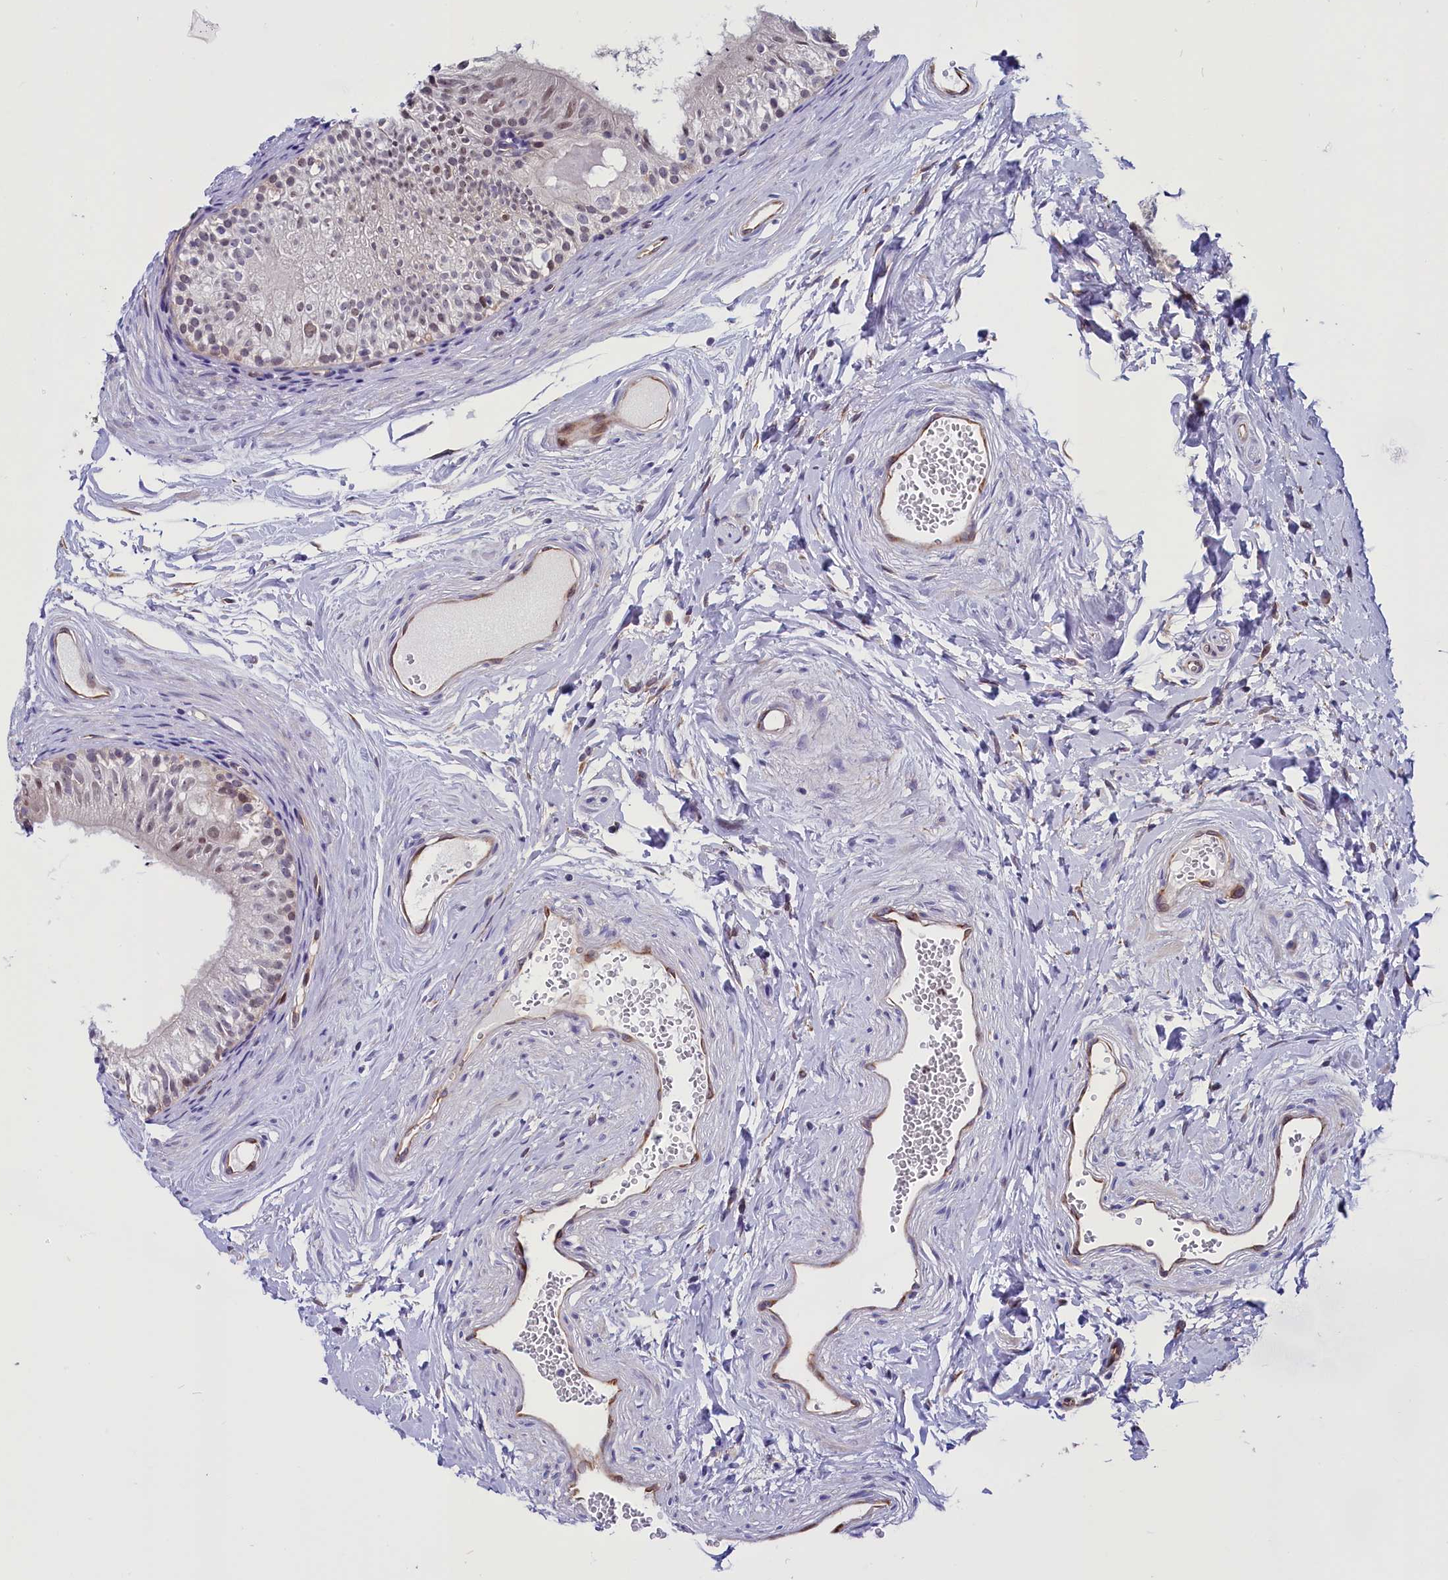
{"staining": {"intensity": "moderate", "quantity": "<25%", "location": "cytoplasmic/membranous"}, "tissue": "epididymis", "cell_type": "Glandular cells", "image_type": "normal", "snomed": [{"axis": "morphology", "description": "Normal tissue, NOS"}, {"axis": "topography", "description": "Epididymis"}], "caption": "Immunohistochemistry (IHC) micrograph of unremarkable human epididymis stained for a protein (brown), which shows low levels of moderate cytoplasmic/membranous staining in about <25% of glandular cells.", "gene": "PDILT", "patient": {"sex": "male", "age": 56}}